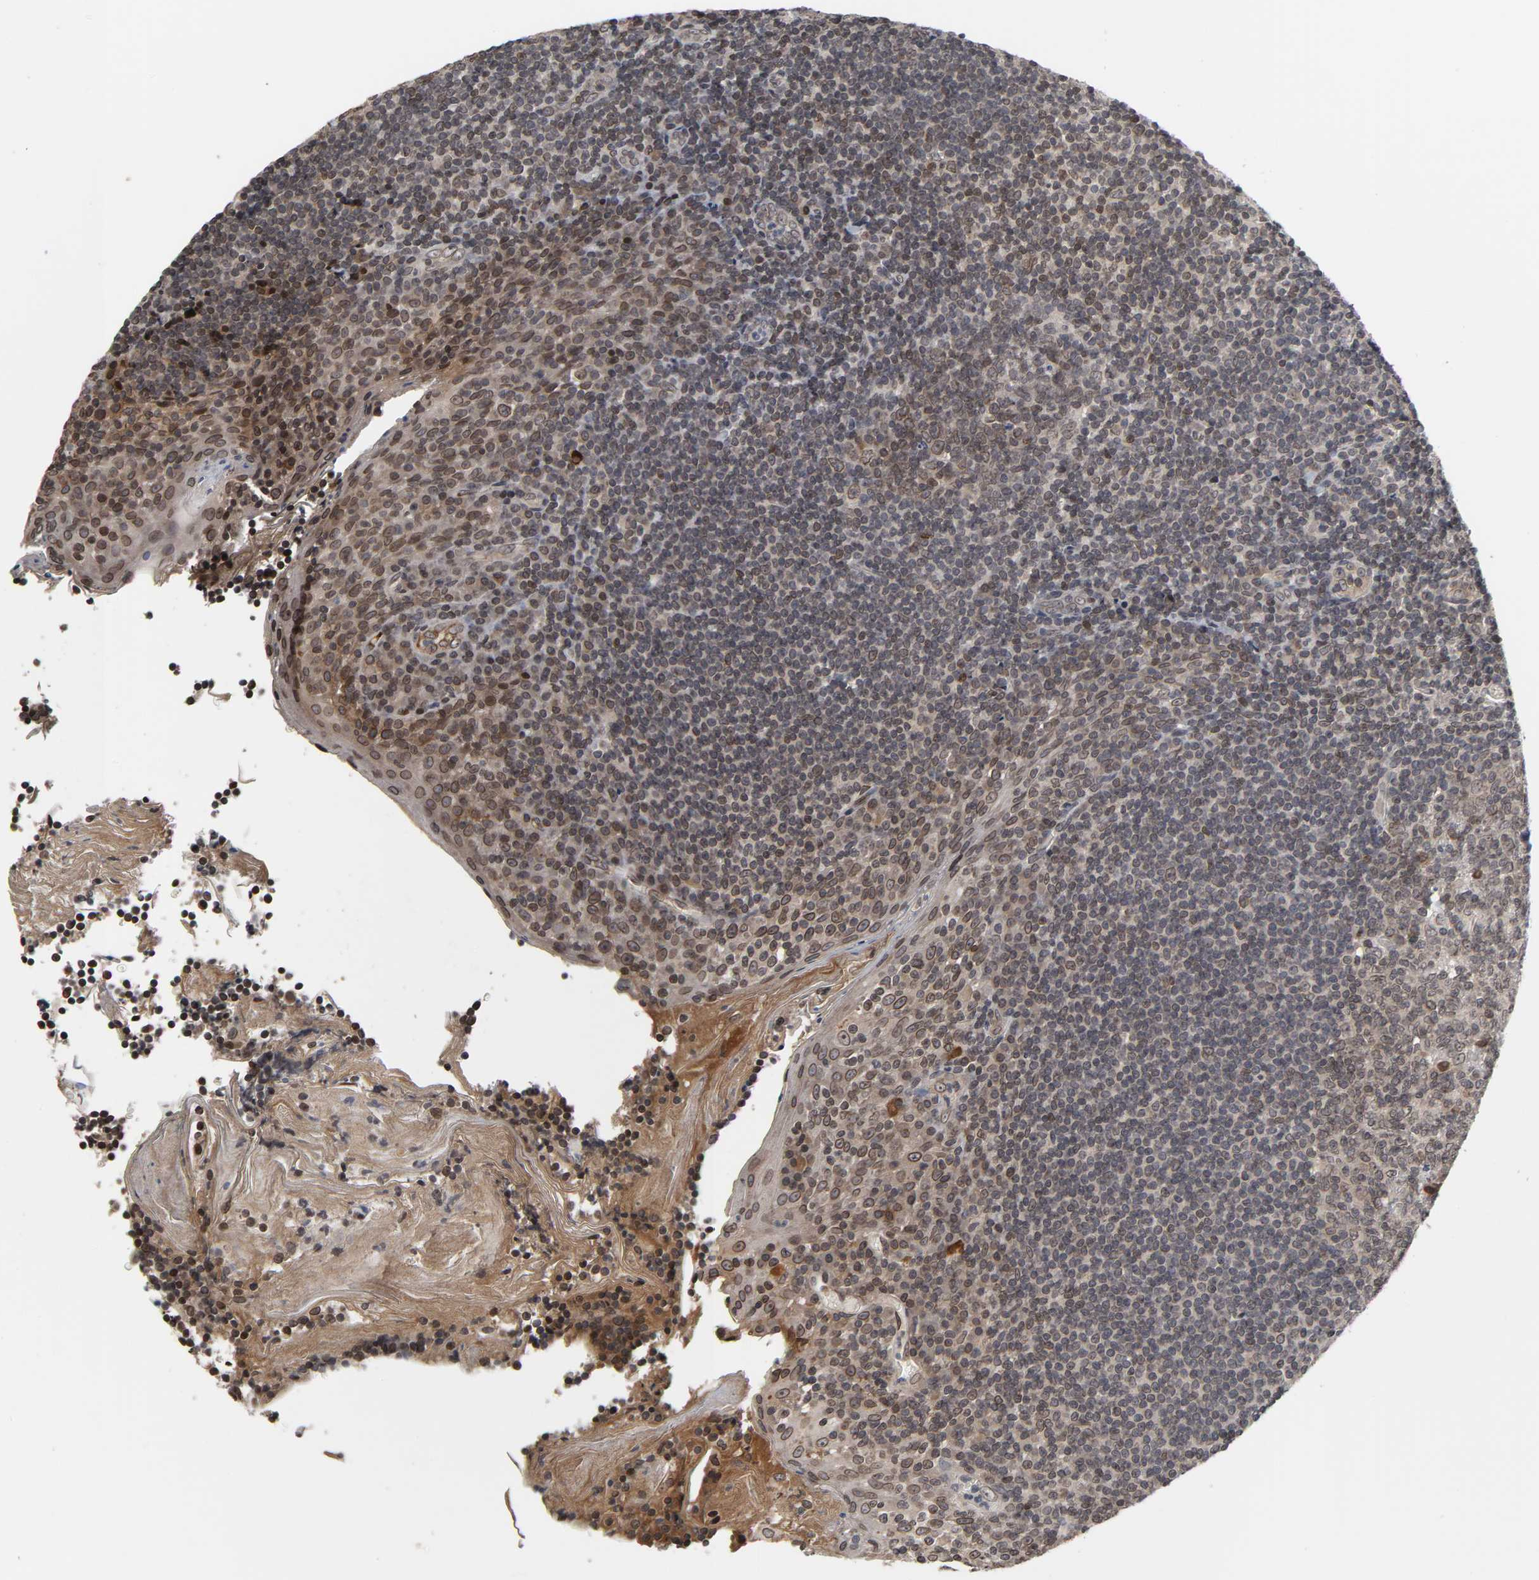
{"staining": {"intensity": "moderate", "quantity": "<25%", "location": "cytoplasmic/membranous,nuclear"}, "tissue": "tonsil", "cell_type": "Germinal center cells", "image_type": "normal", "snomed": [{"axis": "morphology", "description": "Normal tissue, NOS"}, {"axis": "topography", "description": "Tonsil"}], "caption": "Immunohistochemical staining of normal tonsil reveals <25% levels of moderate cytoplasmic/membranous,nuclear protein expression in approximately <25% of germinal center cells.", "gene": "CPN2", "patient": {"sex": "male", "age": 31}}